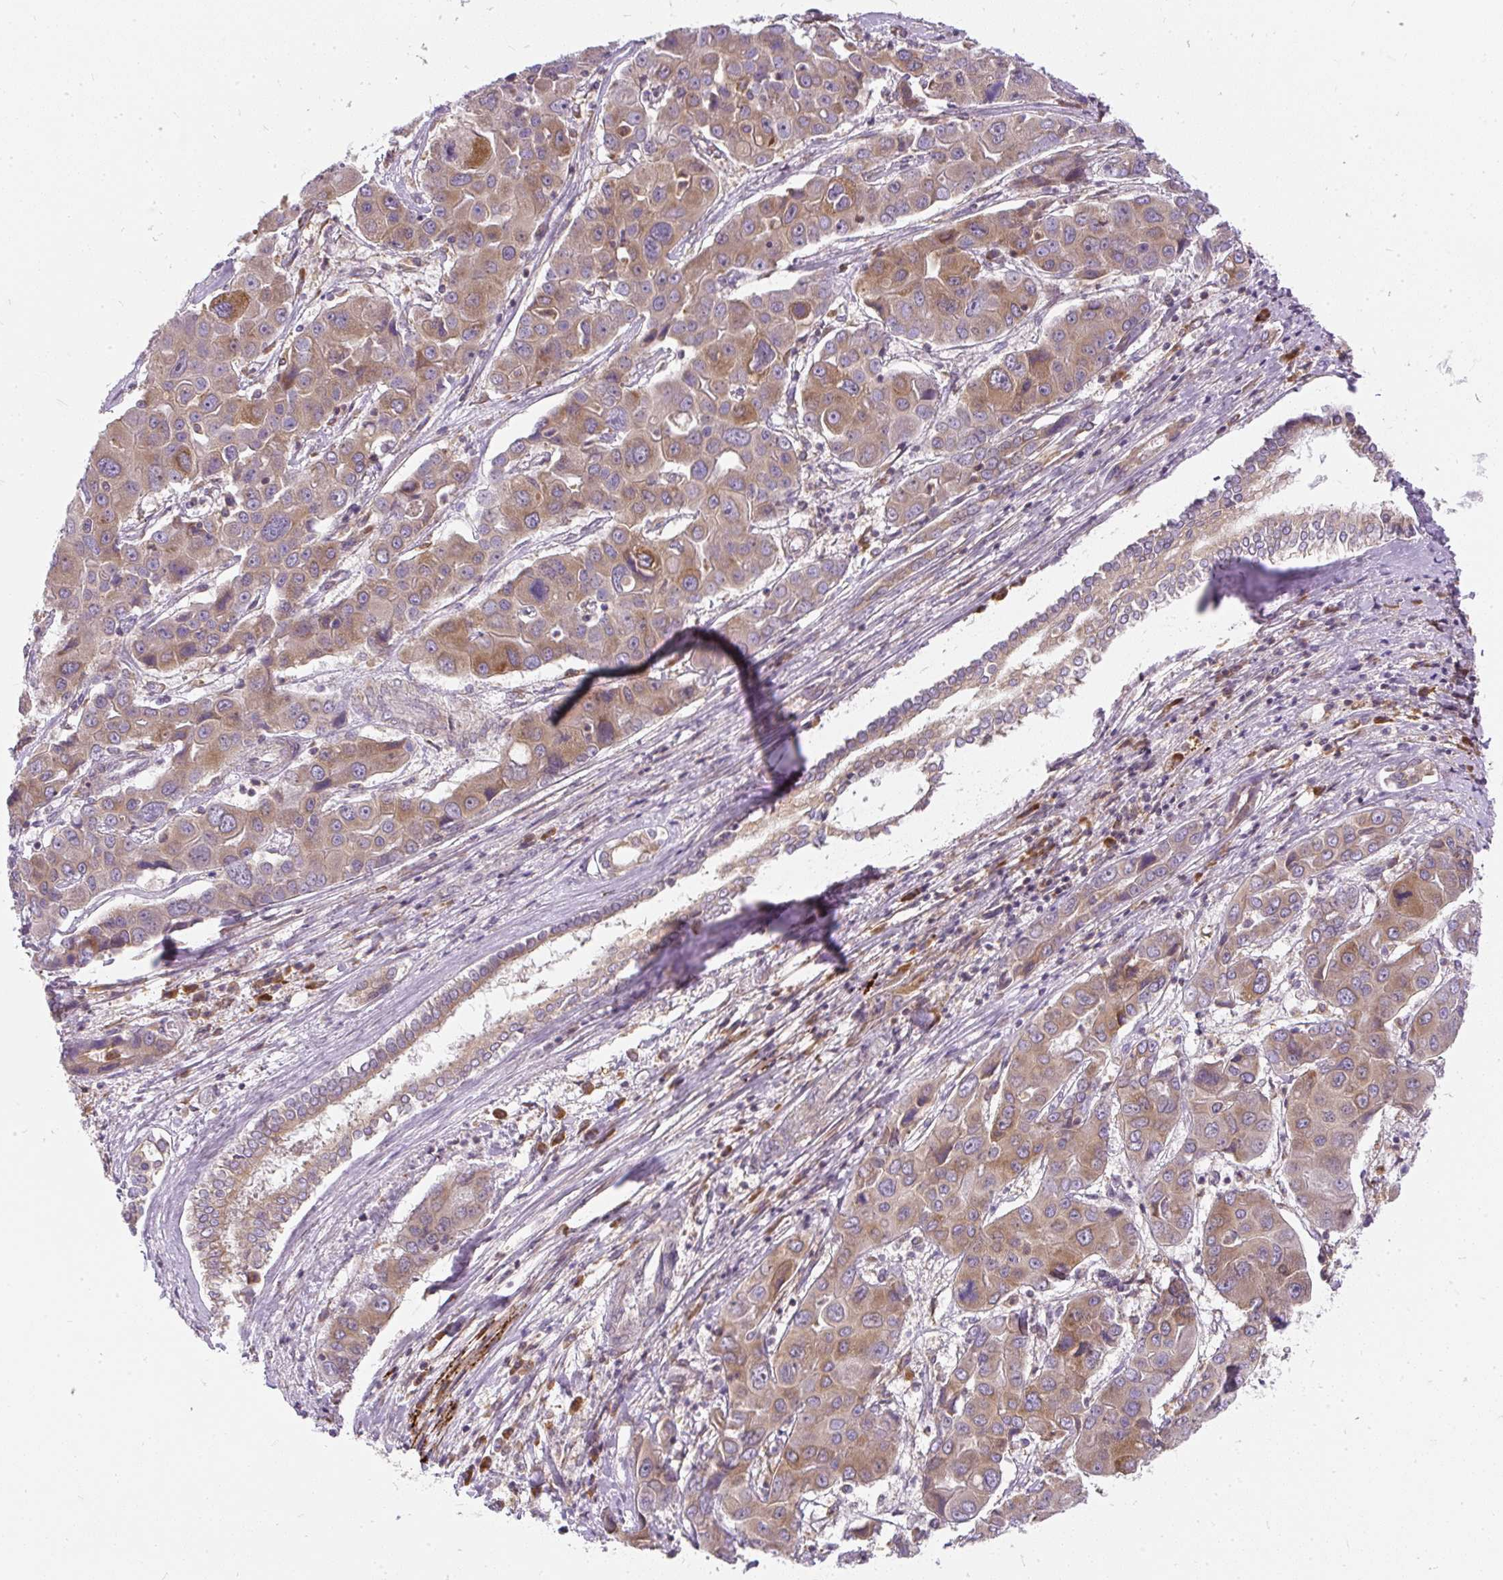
{"staining": {"intensity": "moderate", "quantity": ">75%", "location": "cytoplasmic/membranous"}, "tissue": "liver cancer", "cell_type": "Tumor cells", "image_type": "cancer", "snomed": [{"axis": "morphology", "description": "Cholangiocarcinoma"}, {"axis": "topography", "description": "Liver"}], "caption": "This image displays cholangiocarcinoma (liver) stained with IHC to label a protein in brown. The cytoplasmic/membranous of tumor cells show moderate positivity for the protein. Nuclei are counter-stained blue.", "gene": "CYP20A1", "patient": {"sex": "male", "age": 67}}